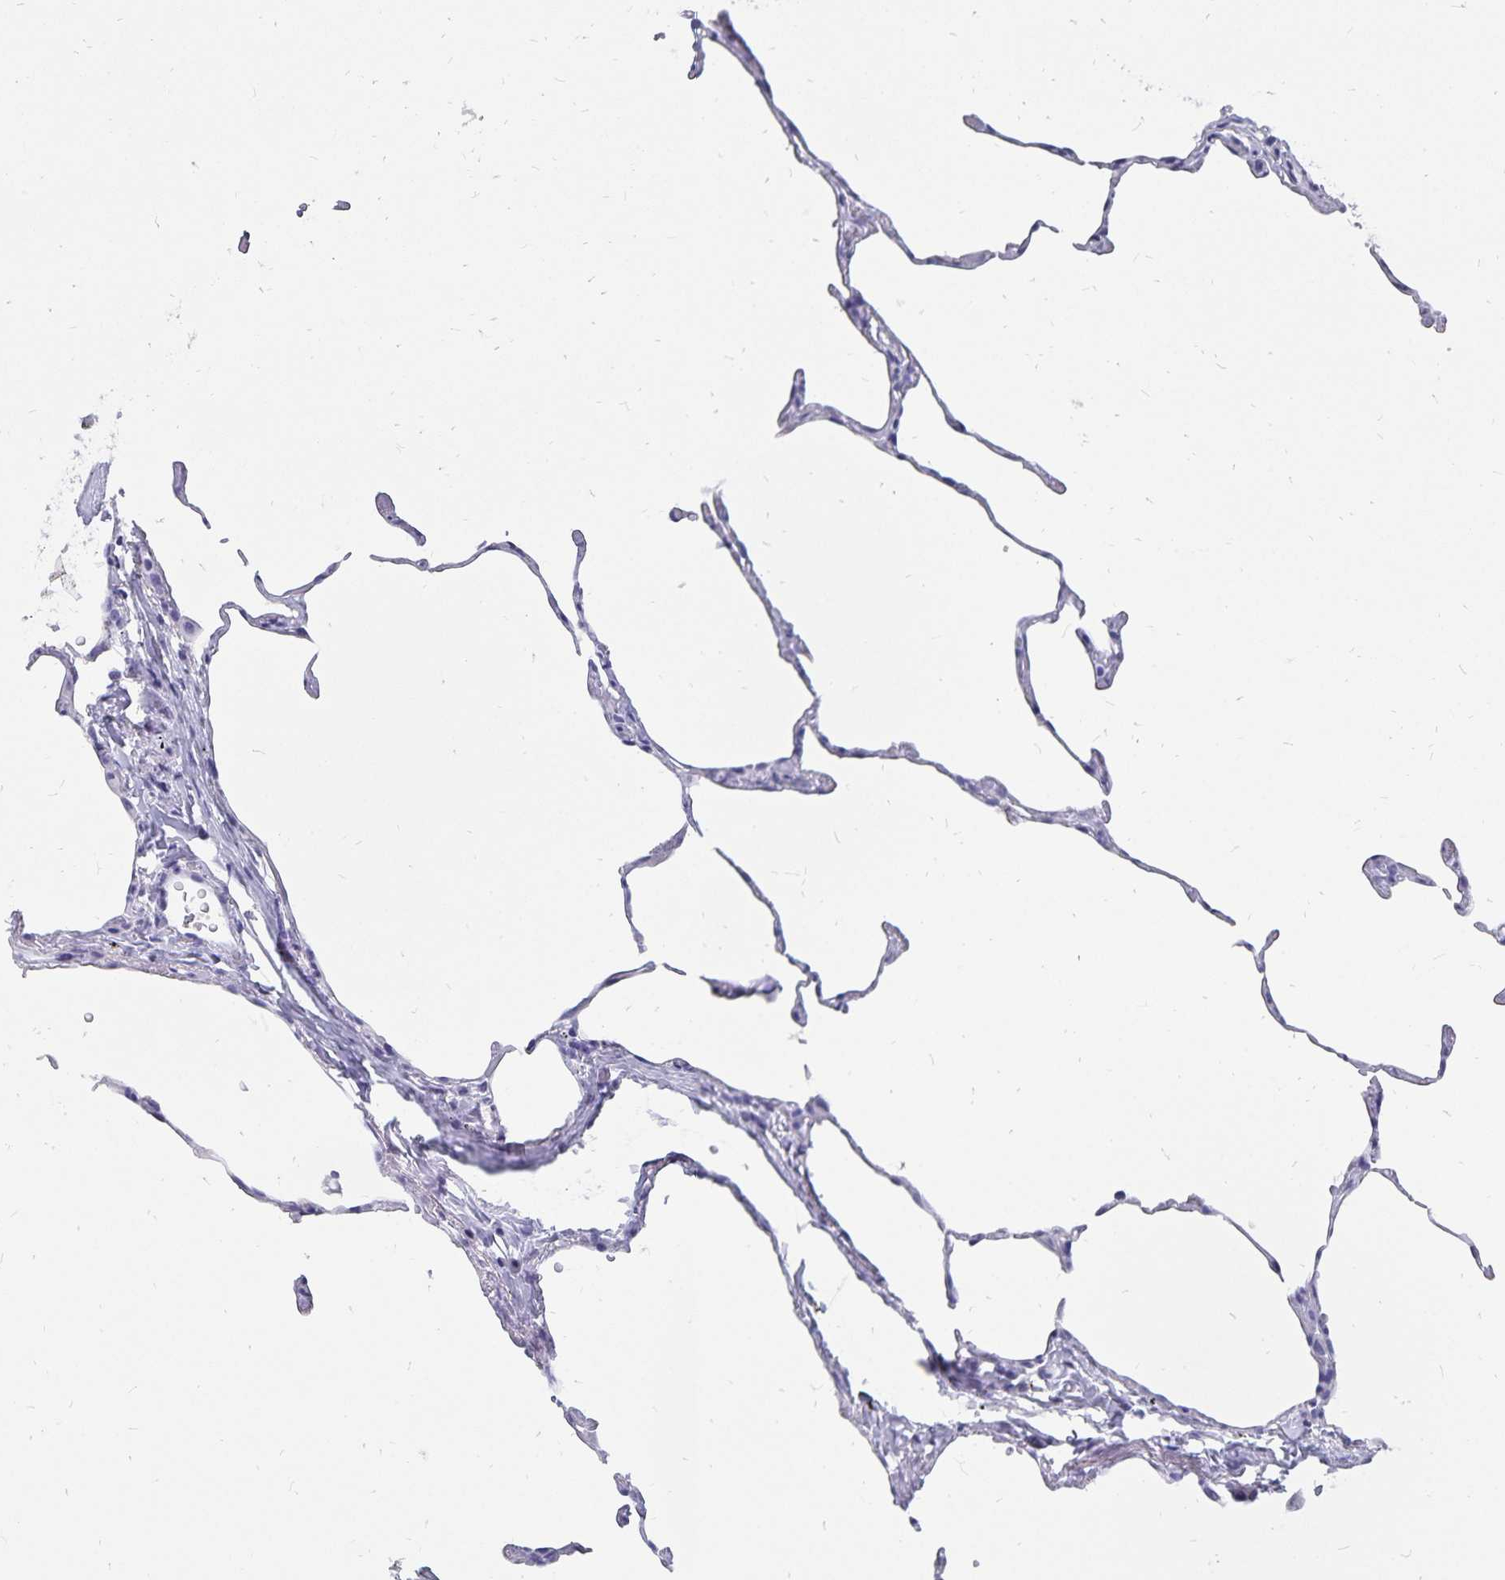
{"staining": {"intensity": "negative", "quantity": "none", "location": "none"}, "tissue": "lung", "cell_type": "Alveolar cells", "image_type": "normal", "snomed": [{"axis": "morphology", "description": "Normal tissue, NOS"}, {"axis": "topography", "description": "Lung"}], "caption": "This histopathology image is of normal lung stained with immunohistochemistry (IHC) to label a protein in brown with the nuclei are counter-stained blue. There is no expression in alveolar cells.", "gene": "ADH1A", "patient": {"sex": "female", "age": 57}}